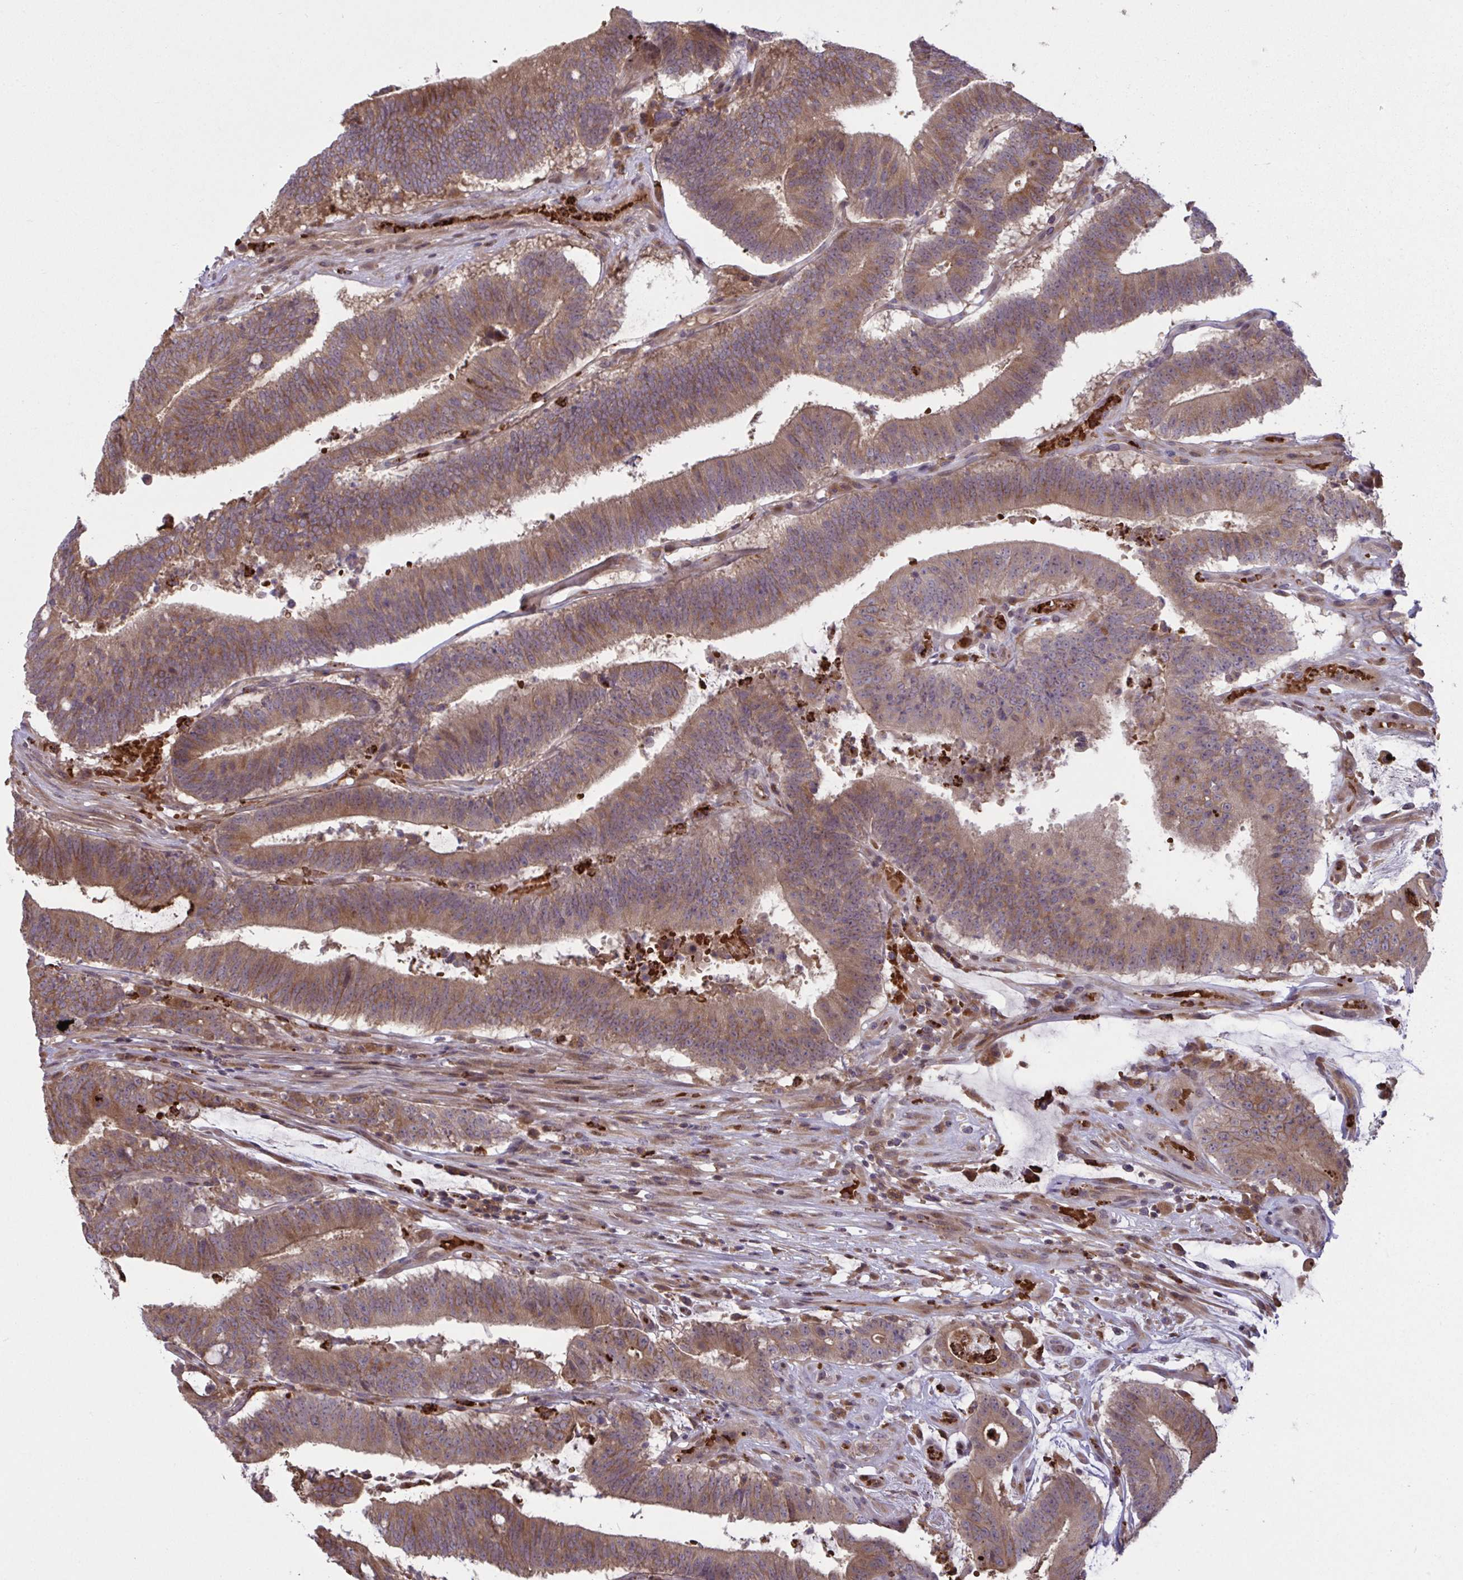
{"staining": {"intensity": "moderate", "quantity": ">75%", "location": "cytoplasmic/membranous"}, "tissue": "colorectal cancer", "cell_type": "Tumor cells", "image_type": "cancer", "snomed": [{"axis": "morphology", "description": "Adenocarcinoma, NOS"}, {"axis": "topography", "description": "Colon"}], "caption": "Protein analysis of colorectal cancer tissue demonstrates moderate cytoplasmic/membranous expression in approximately >75% of tumor cells. (DAB (3,3'-diaminobenzidine) IHC with brightfield microscopy, high magnification).", "gene": "IL1R1", "patient": {"sex": "female", "age": 43}}